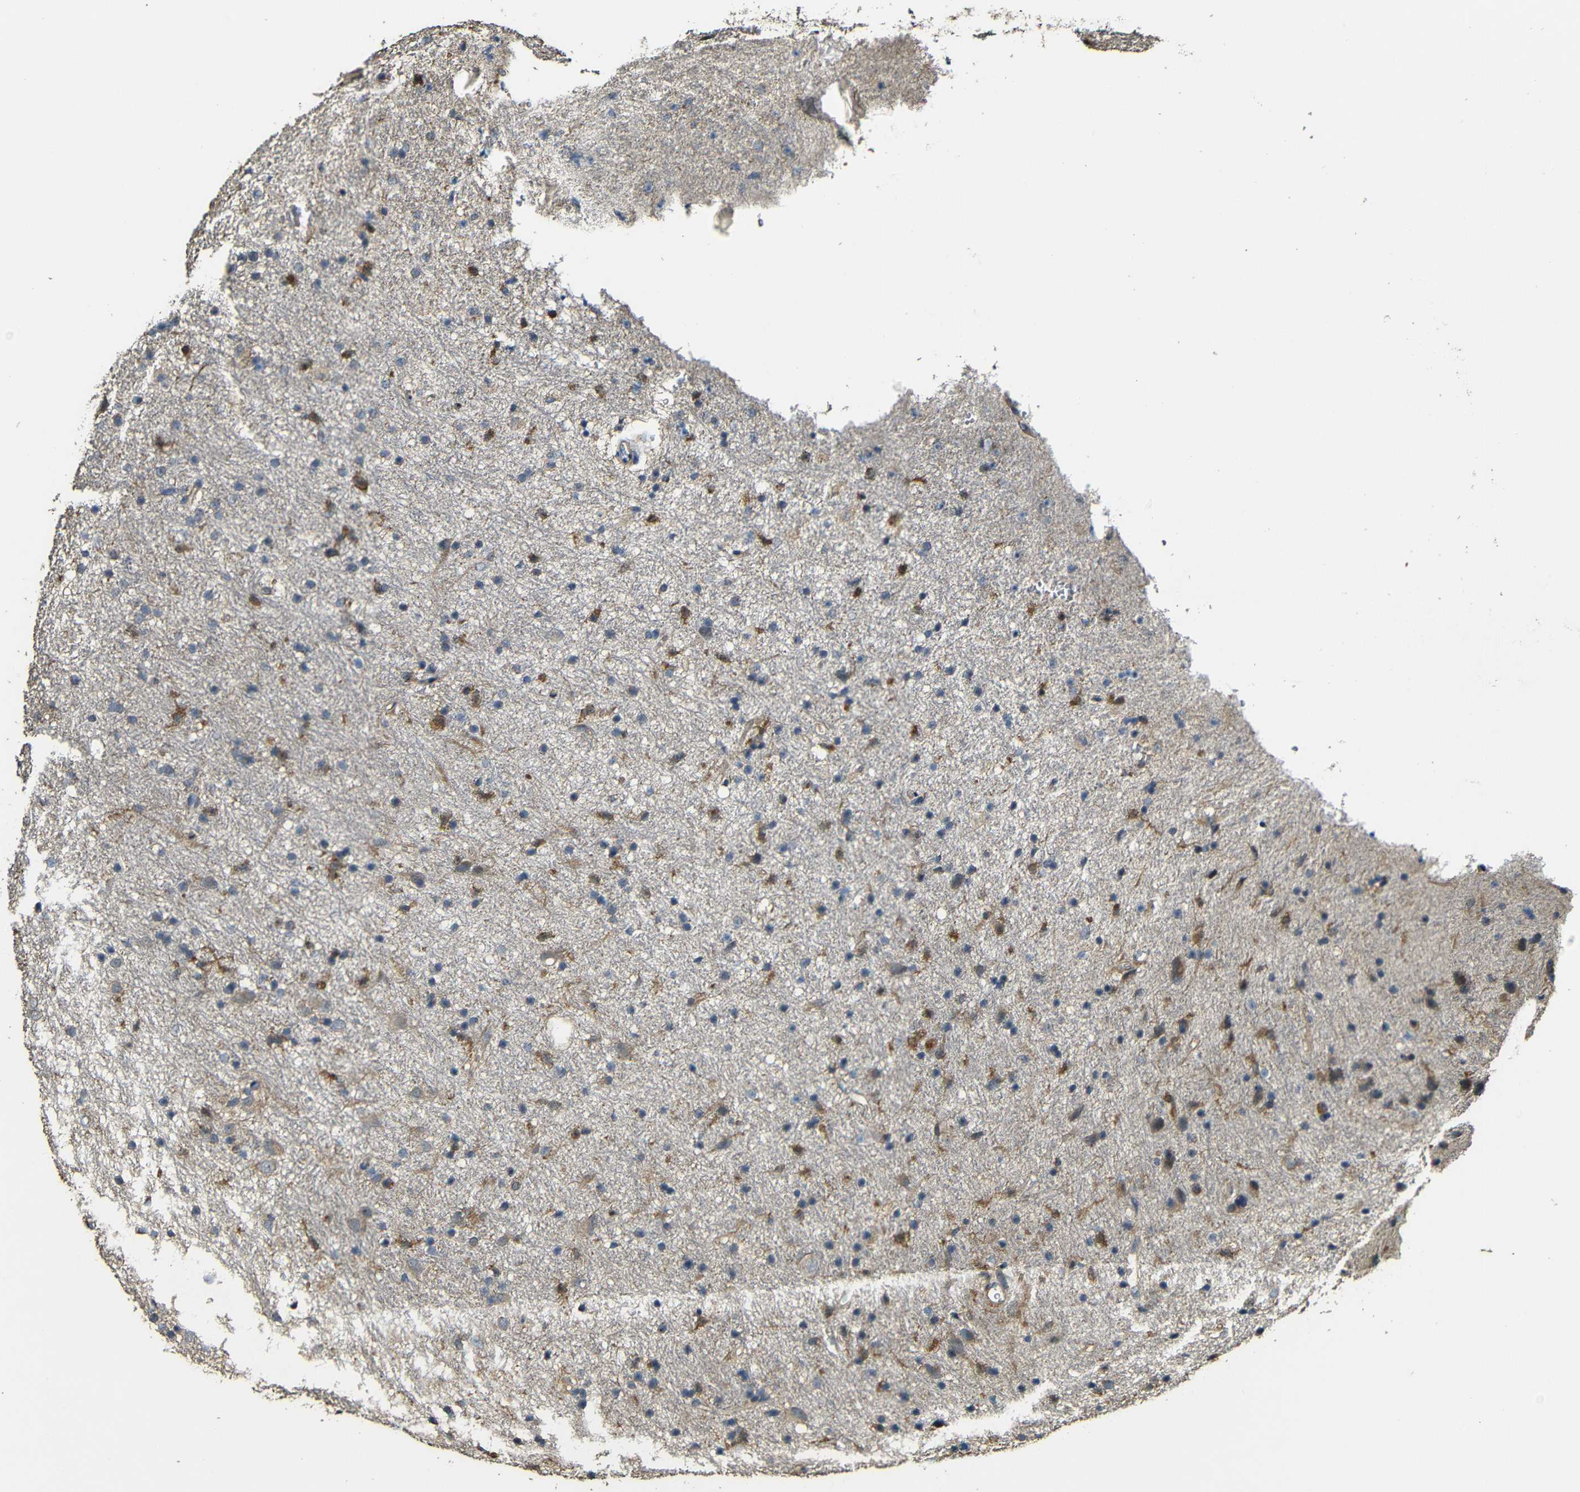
{"staining": {"intensity": "moderate", "quantity": "25%-75%", "location": "cytoplasmic/membranous"}, "tissue": "glioma", "cell_type": "Tumor cells", "image_type": "cancer", "snomed": [{"axis": "morphology", "description": "Glioma, malignant, Low grade"}, {"axis": "topography", "description": "Brain"}], "caption": "Immunohistochemical staining of low-grade glioma (malignant) demonstrates medium levels of moderate cytoplasmic/membranous protein staining in about 25%-75% of tumor cells. The staining was performed using DAB (3,3'-diaminobenzidine), with brown indicating positive protein expression. Nuclei are stained blue with hematoxylin.", "gene": "CASP8", "patient": {"sex": "male", "age": 77}}